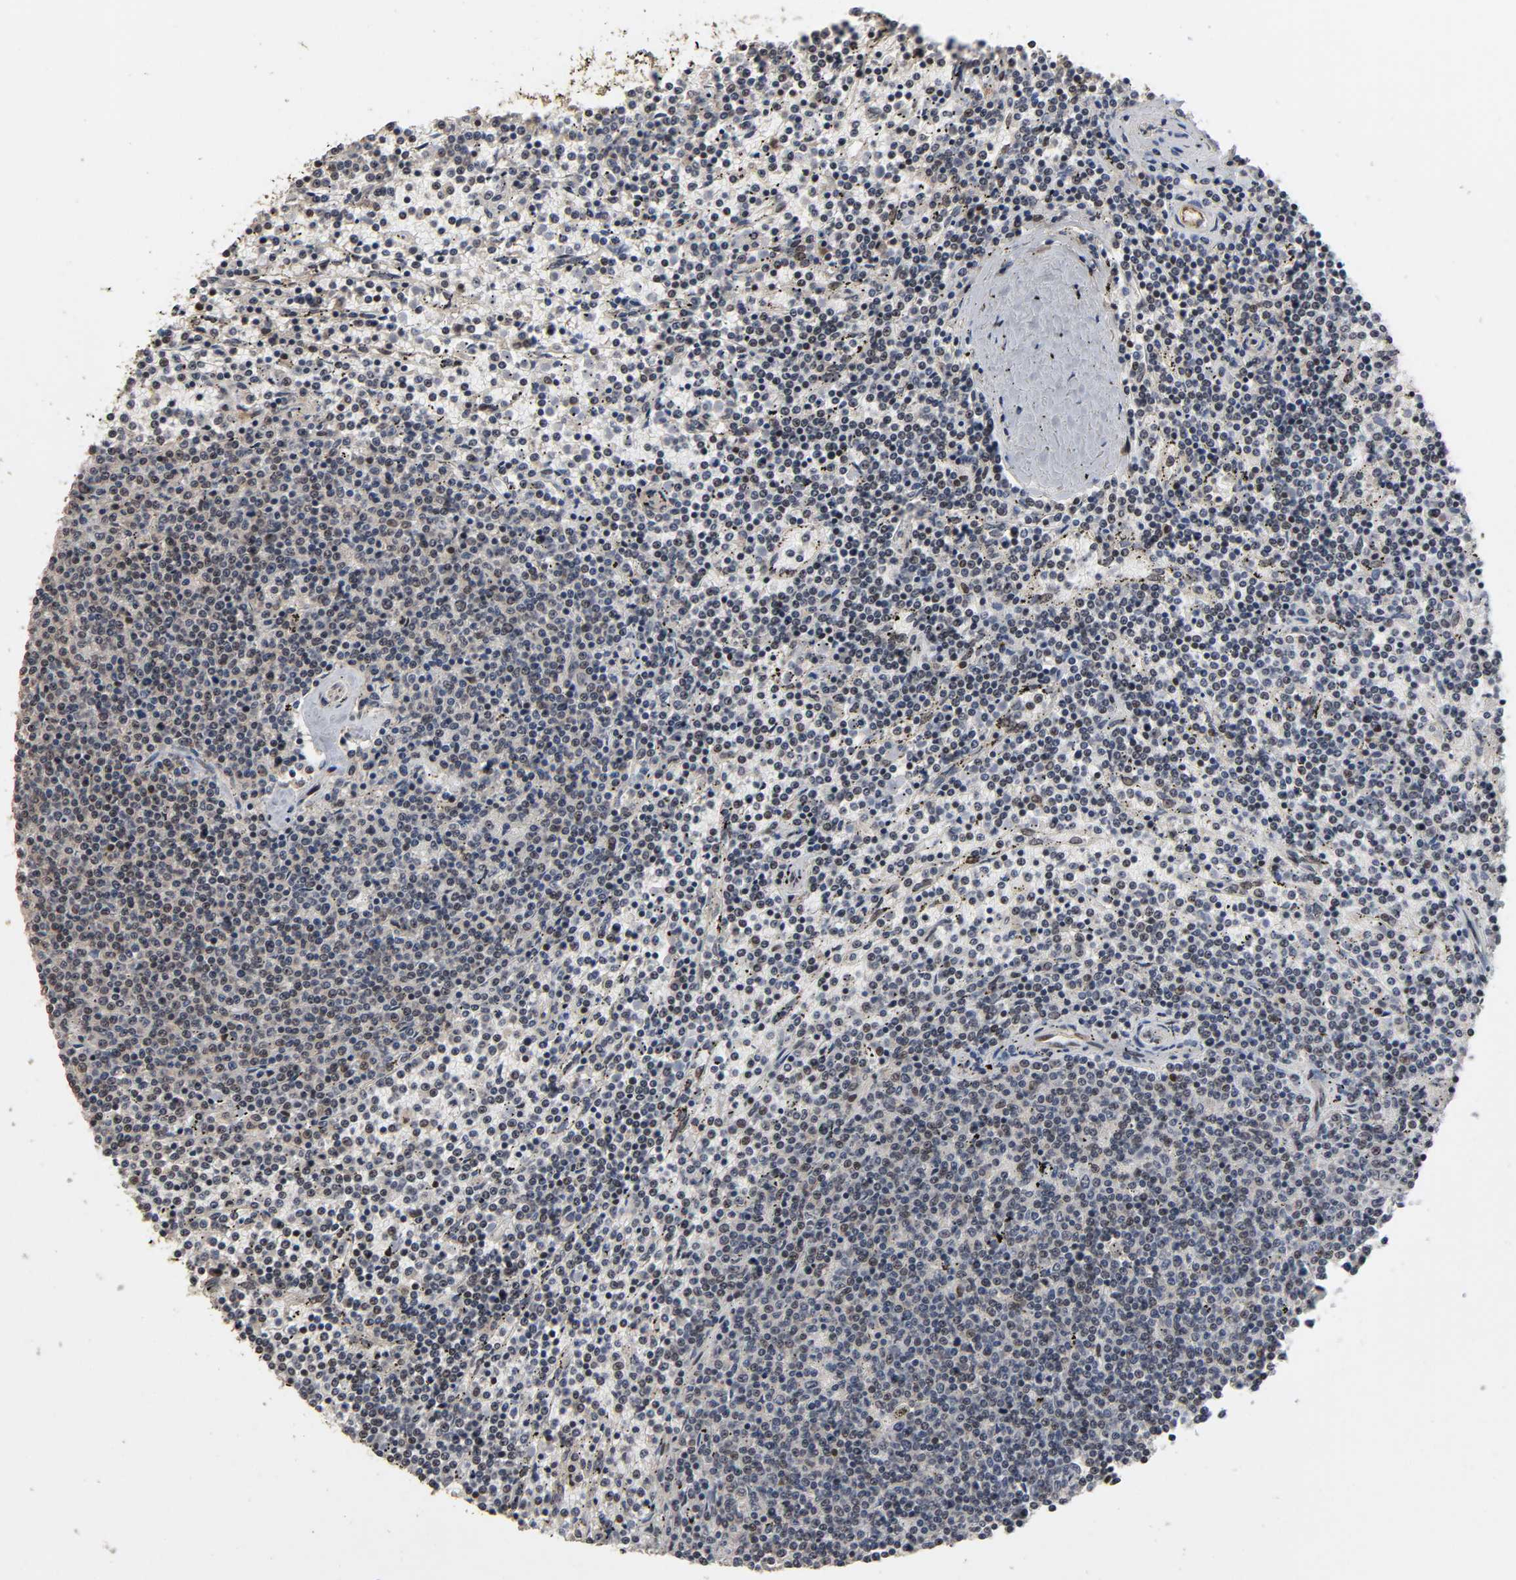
{"staining": {"intensity": "weak", "quantity": "25%-75%", "location": "cytoplasmic/membranous,nuclear"}, "tissue": "lymphoma", "cell_type": "Tumor cells", "image_type": "cancer", "snomed": [{"axis": "morphology", "description": "Malignant lymphoma, non-Hodgkin's type, Low grade"}, {"axis": "topography", "description": "Spleen"}], "caption": "Brown immunohistochemical staining in human low-grade malignant lymphoma, non-Hodgkin's type reveals weak cytoplasmic/membranous and nuclear expression in approximately 25%-75% of tumor cells.", "gene": "AHNAK2", "patient": {"sex": "female", "age": 50}}